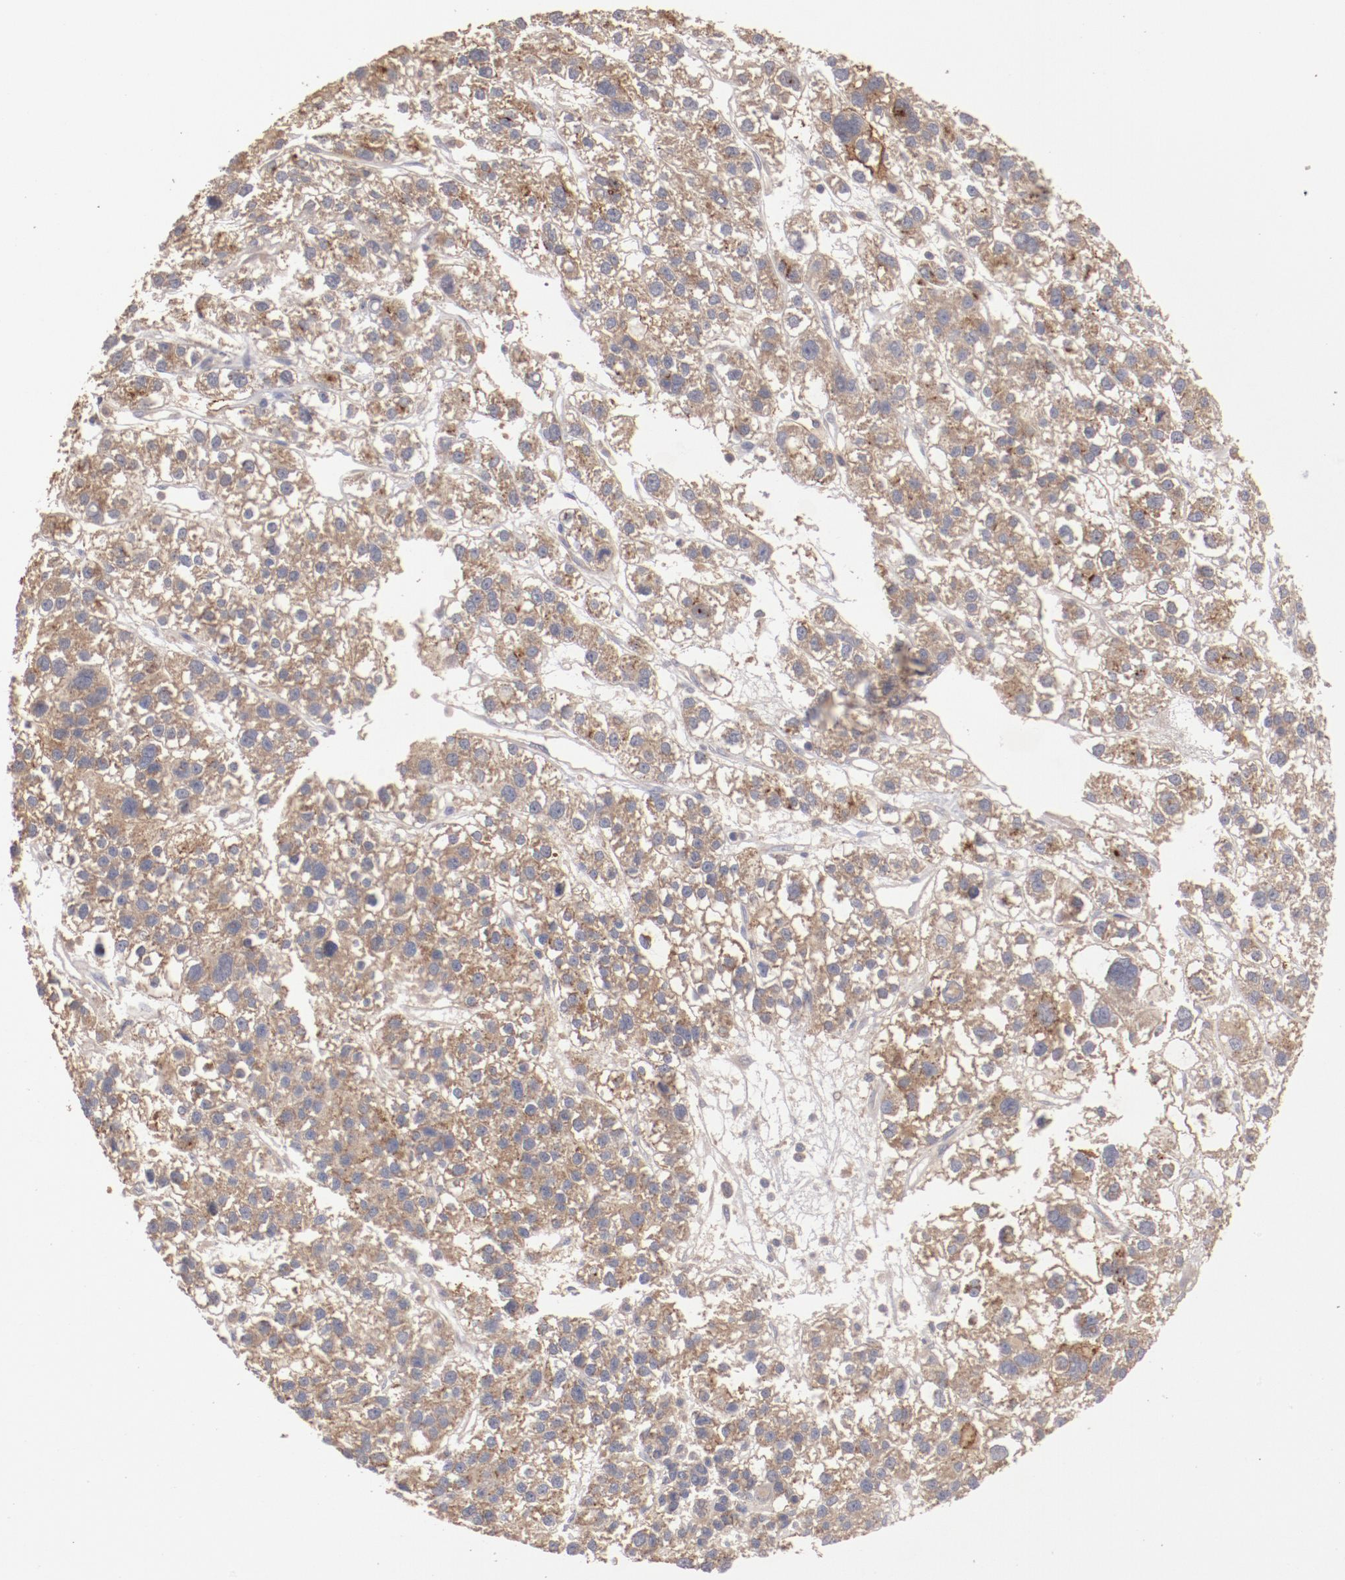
{"staining": {"intensity": "weak", "quantity": ">75%", "location": "cytoplasmic/membranous"}, "tissue": "liver cancer", "cell_type": "Tumor cells", "image_type": "cancer", "snomed": [{"axis": "morphology", "description": "Carcinoma, Hepatocellular, NOS"}, {"axis": "topography", "description": "Liver"}], "caption": "The immunohistochemical stain labels weak cytoplasmic/membranous expression in tumor cells of liver cancer (hepatocellular carcinoma) tissue.", "gene": "LRRC75B", "patient": {"sex": "female", "age": 85}}